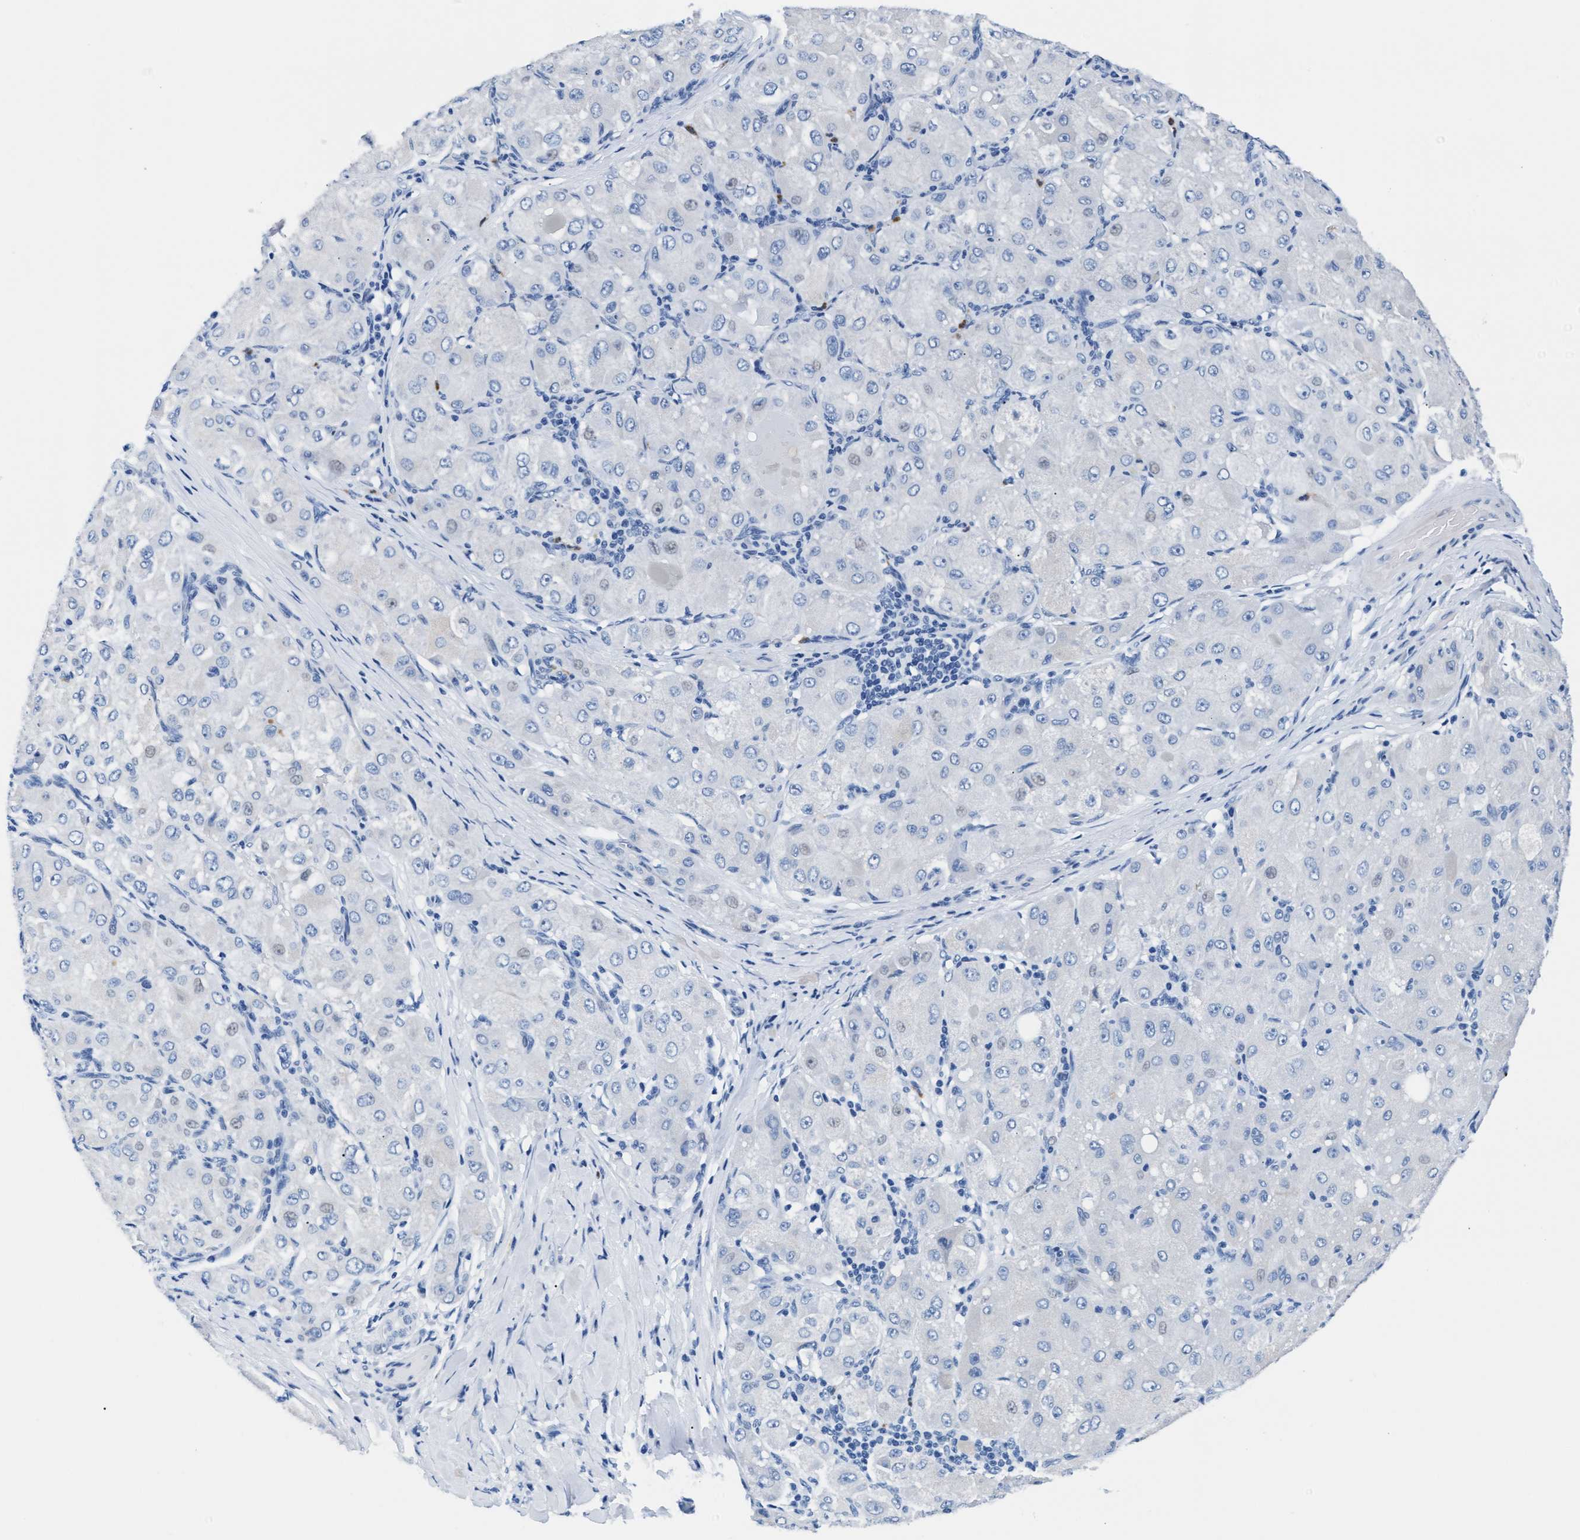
{"staining": {"intensity": "negative", "quantity": "none", "location": "none"}, "tissue": "liver cancer", "cell_type": "Tumor cells", "image_type": "cancer", "snomed": [{"axis": "morphology", "description": "Carcinoma, Hepatocellular, NOS"}, {"axis": "topography", "description": "Liver"}], "caption": "High magnification brightfield microscopy of hepatocellular carcinoma (liver) stained with DAB (brown) and counterstained with hematoxylin (blue): tumor cells show no significant expression.", "gene": "MMP8", "patient": {"sex": "male", "age": 80}}